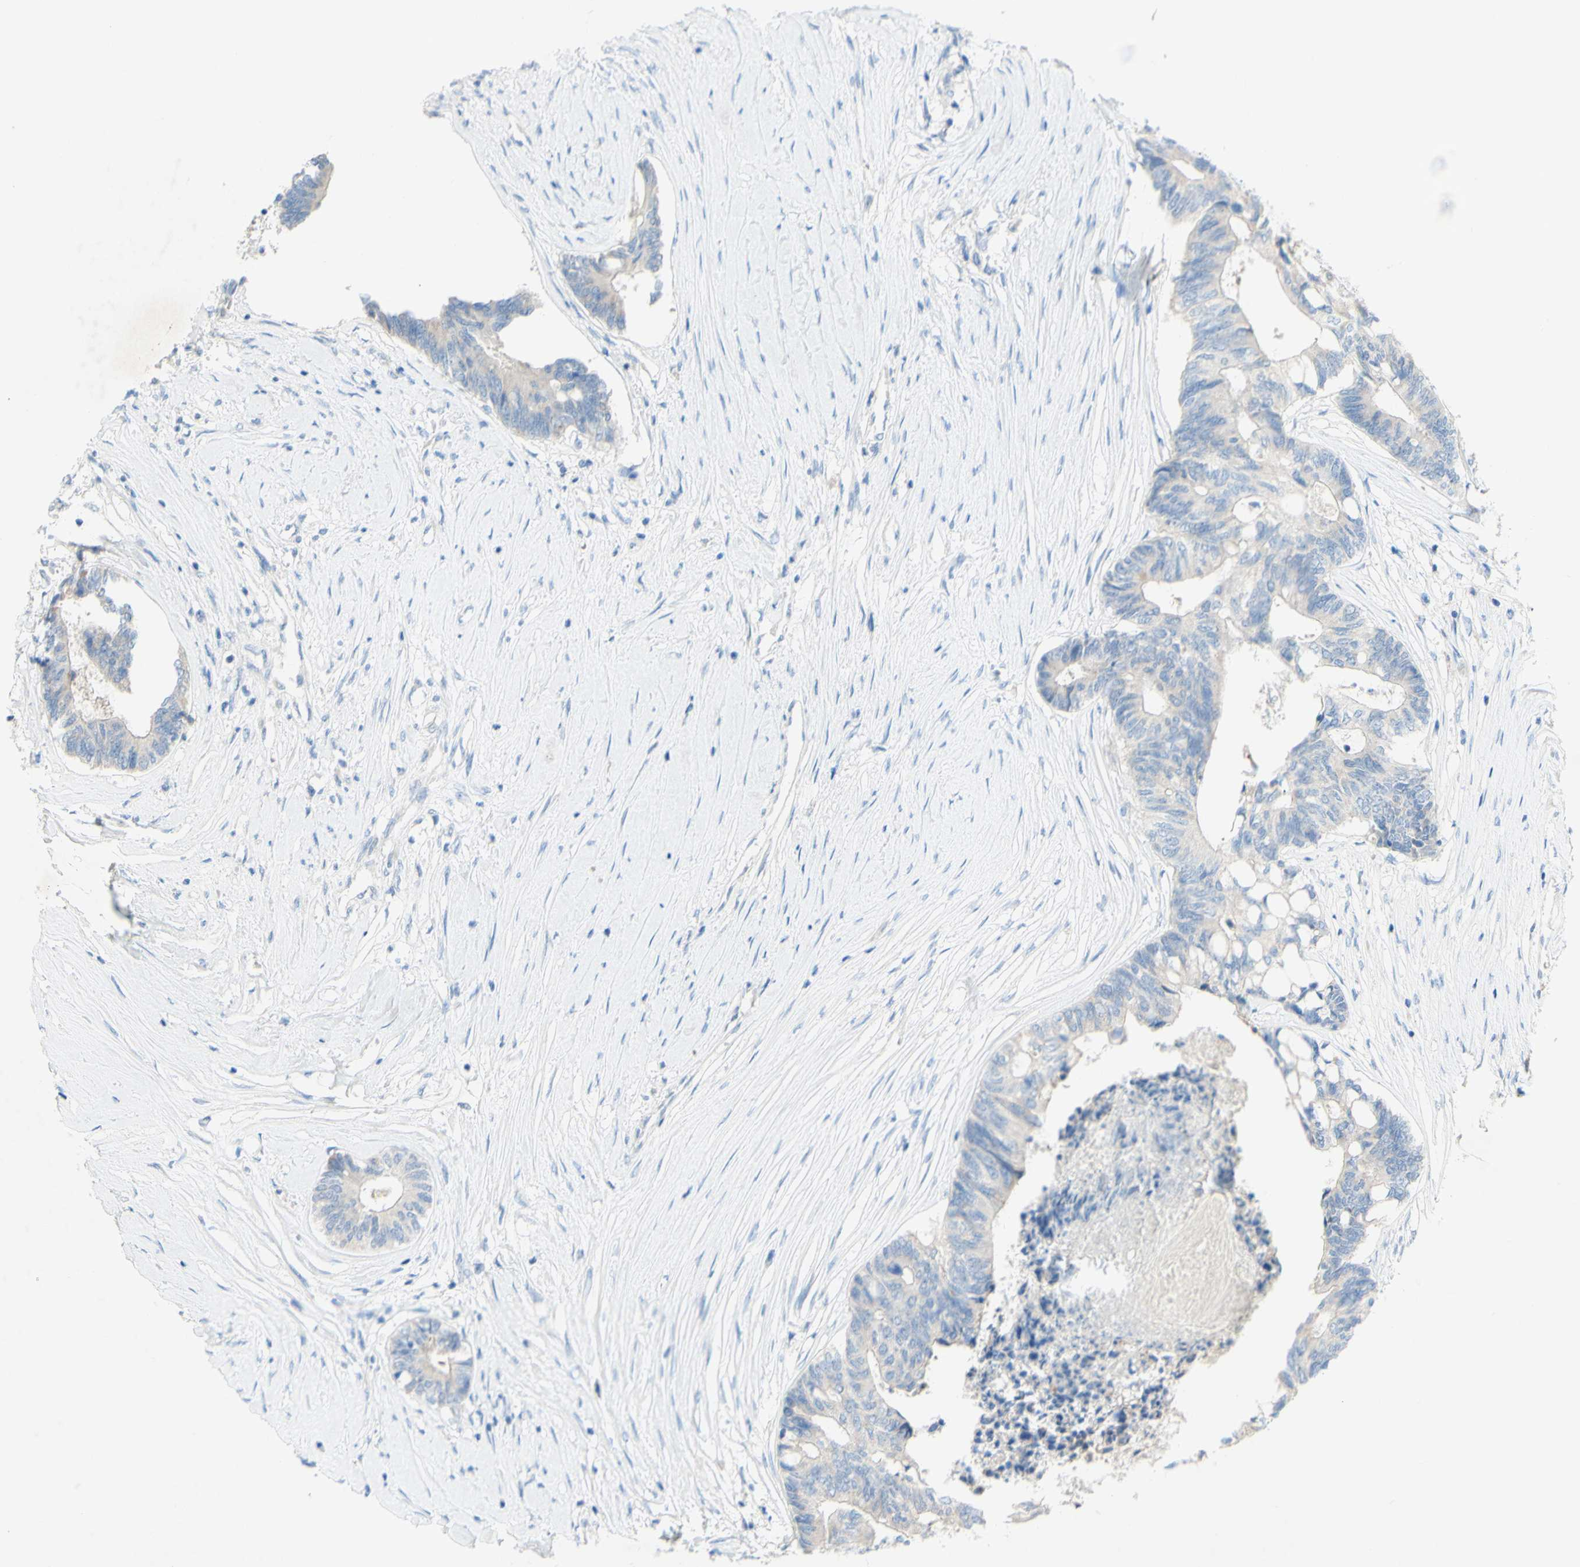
{"staining": {"intensity": "negative", "quantity": "none", "location": "none"}, "tissue": "colorectal cancer", "cell_type": "Tumor cells", "image_type": "cancer", "snomed": [{"axis": "morphology", "description": "Adenocarcinoma, NOS"}, {"axis": "topography", "description": "Rectum"}], "caption": "Immunohistochemistry image of neoplastic tissue: colorectal cancer (adenocarcinoma) stained with DAB (3,3'-diaminobenzidine) shows no significant protein positivity in tumor cells.", "gene": "ACADL", "patient": {"sex": "male", "age": 63}}